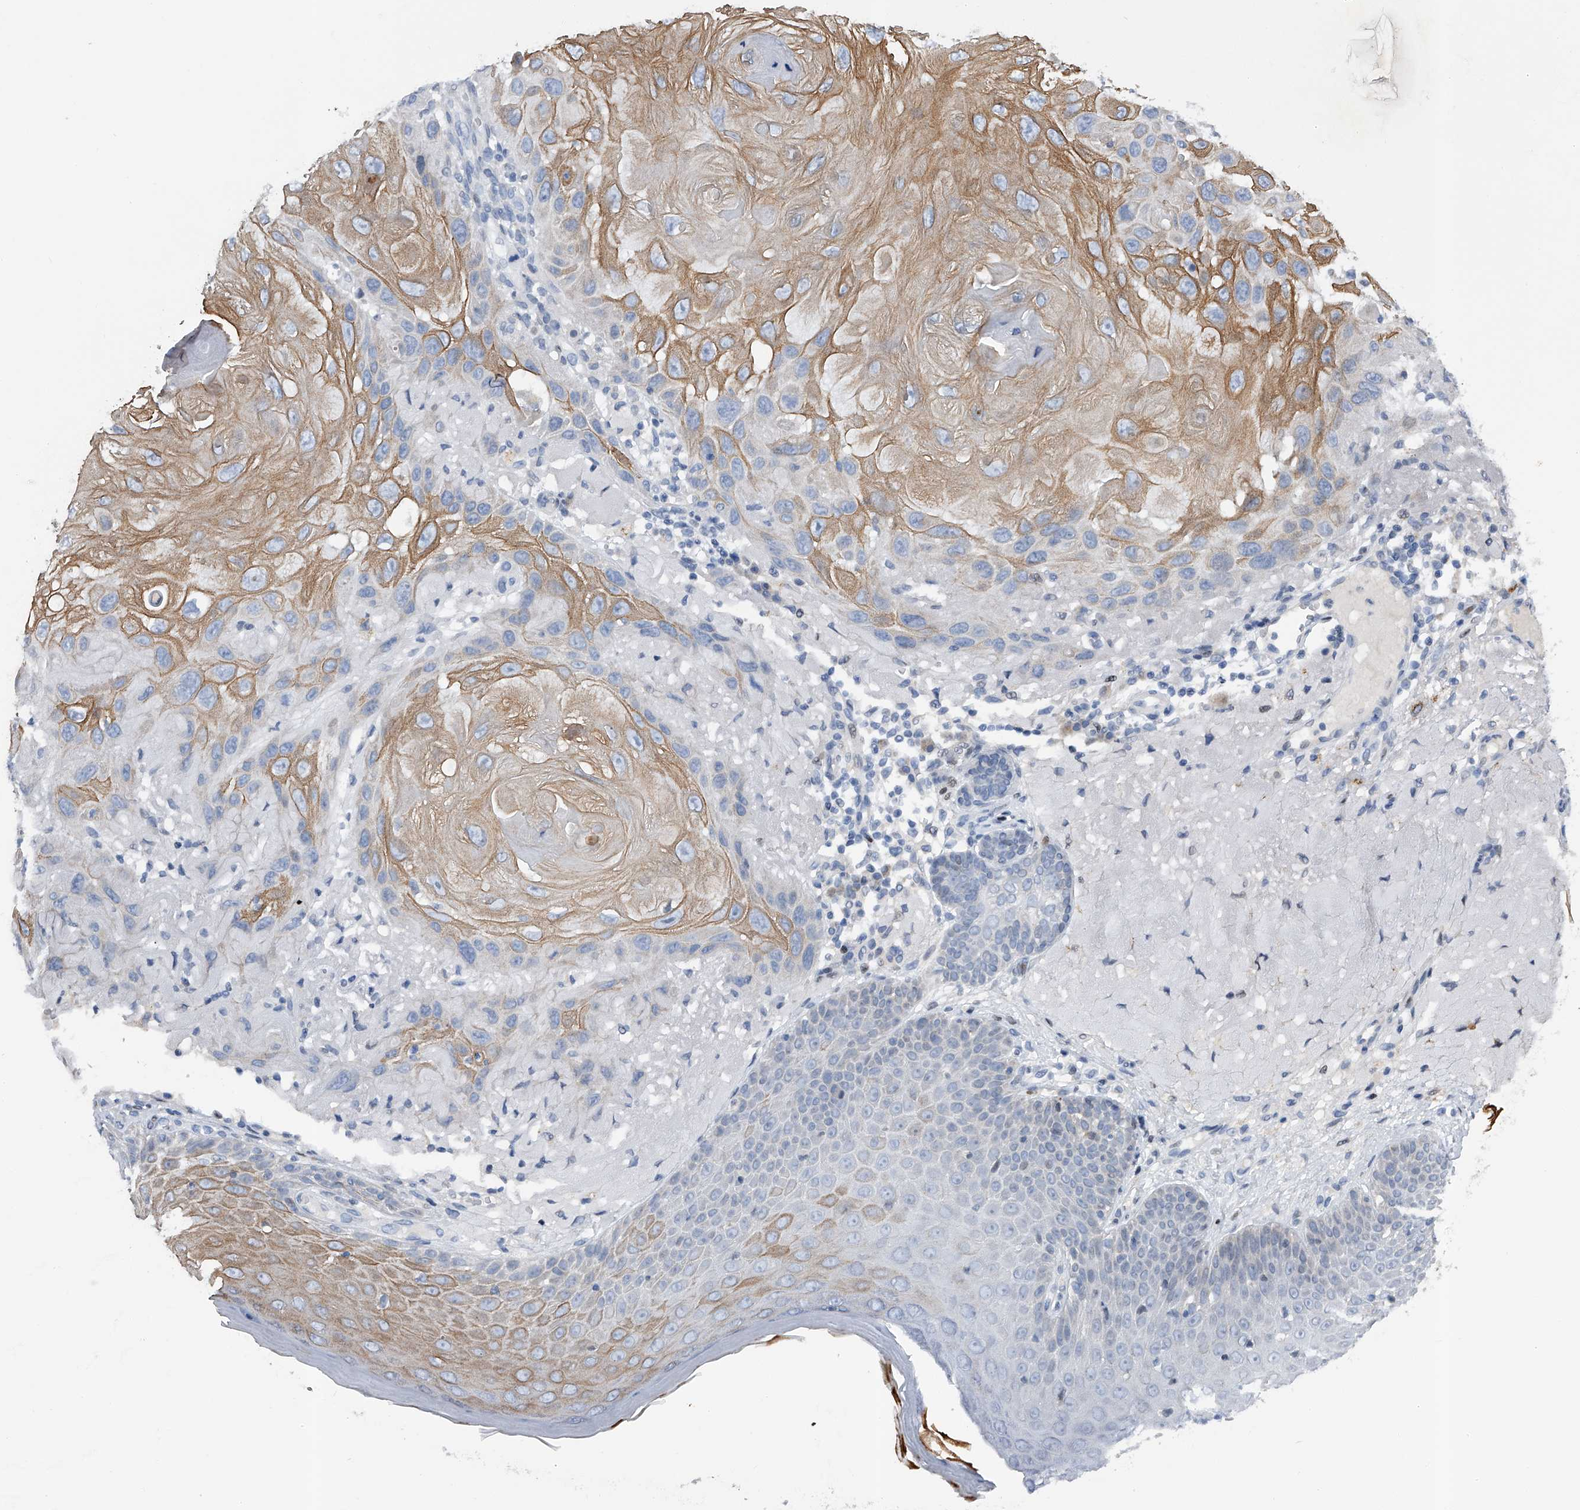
{"staining": {"intensity": "moderate", "quantity": "<25%", "location": "cytoplasmic/membranous"}, "tissue": "skin cancer", "cell_type": "Tumor cells", "image_type": "cancer", "snomed": [{"axis": "morphology", "description": "Normal tissue, NOS"}, {"axis": "morphology", "description": "Squamous cell carcinoma, NOS"}, {"axis": "topography", "description": "Skin"}], "caption": "Immunohistochemical staining of human squamous cell carcinoma (skin) exhibits moderate cytoplasmic/membranous protein positivity in approximately <25% of tumor cells.", "gene": "RWDD2A", "patient": {"sex": "female", "age": 96}}